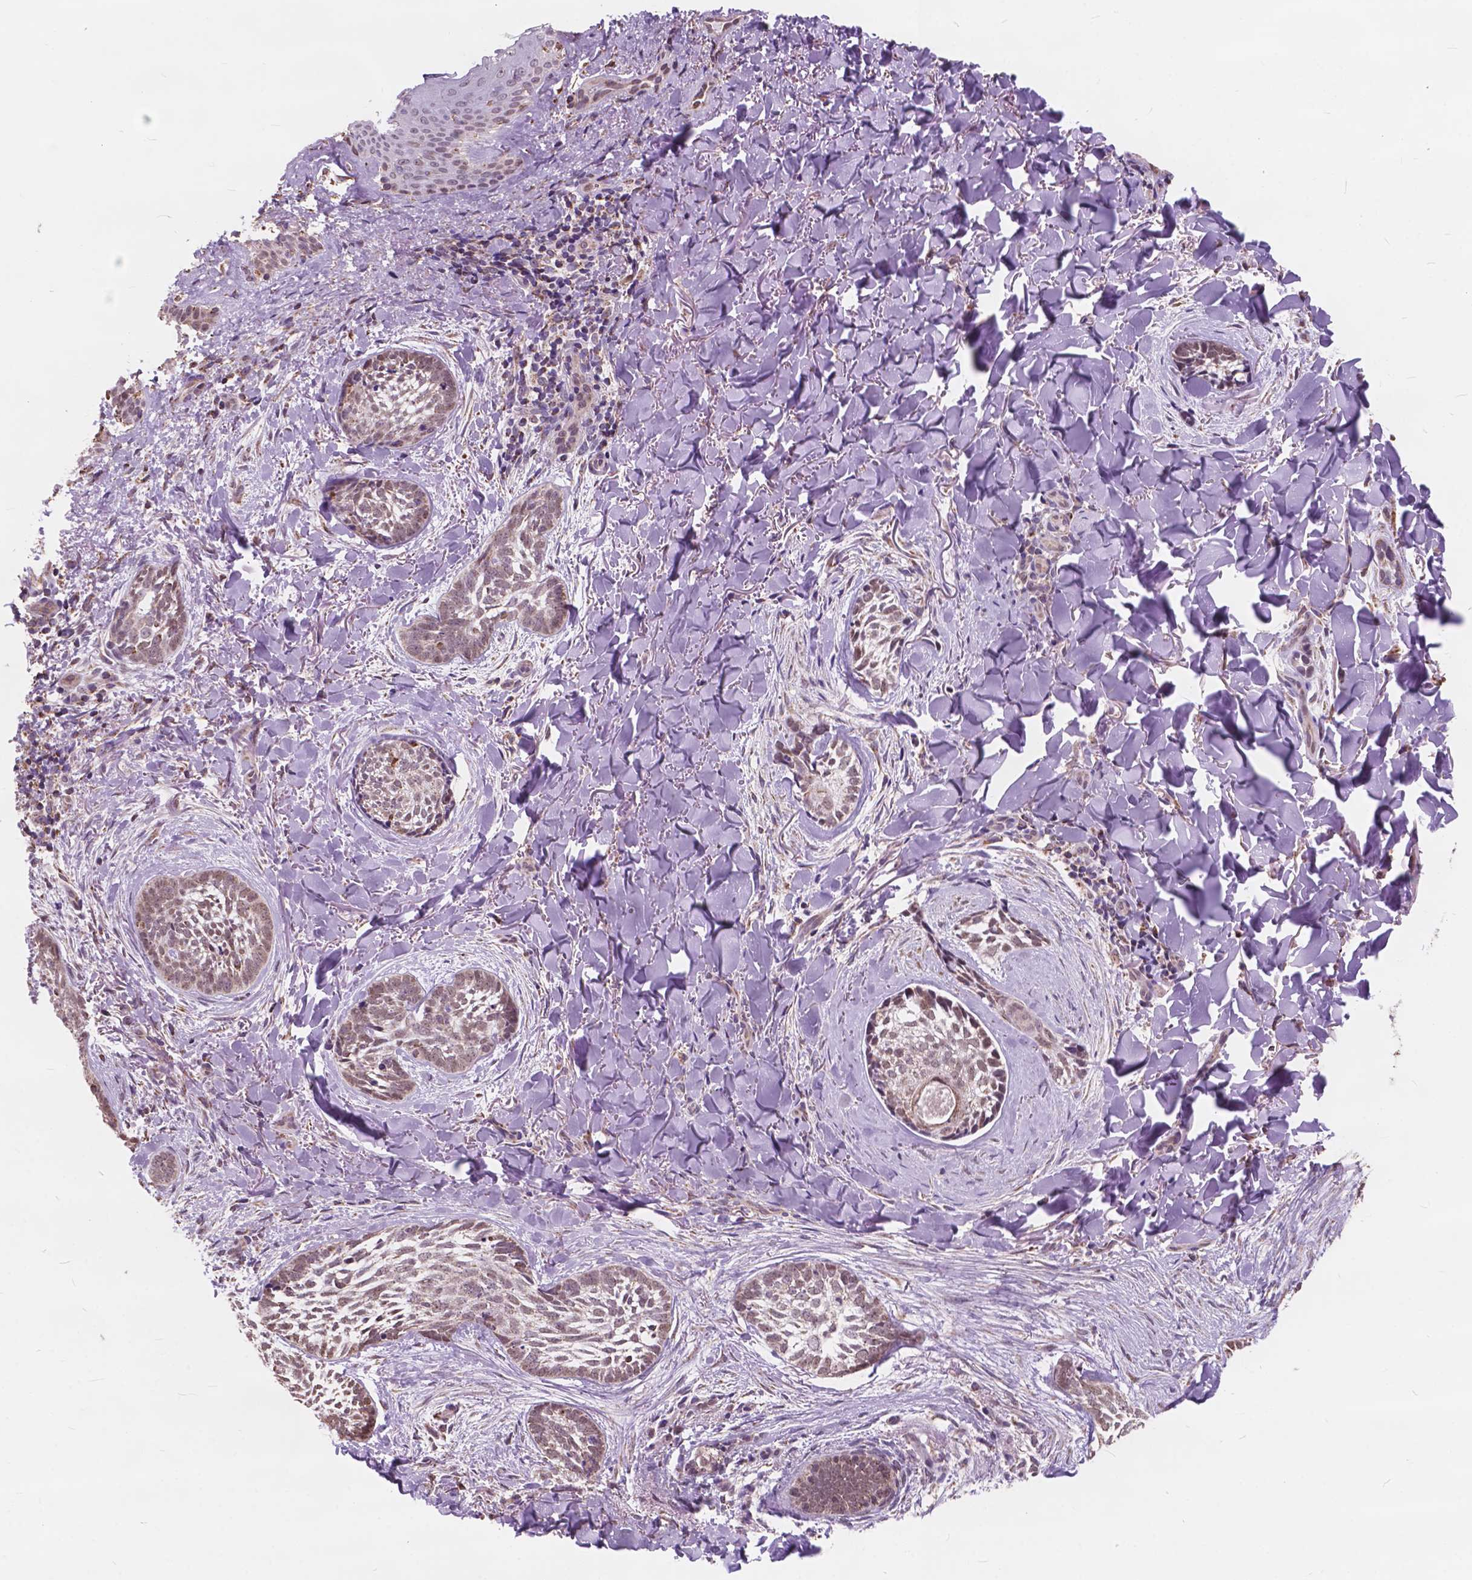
{"staining": {"intensity": "weak", "quantity": "25%-75%", "location": "cytoplasmic/membranous,nuclear"}, "tissue": "skin cancer", "cell_type": "Tumor cells", "image_type": "cancer", "snomed": [{"axis": "morphology", "description": "Basal cell carcinoma"}, {"axis": "topography", "description": "Skin"}], "caption": "IHC (DAB) staining of basal cell carcinoma (skin) shows weak cytoplasmic/membranous and nuclear protein expression in approximately 25%-75% of tumor cells. (DAB (3,3'-diaminobenzidine) IHC, brown staining for protein, blue staining for nuclei).", "gene": "SCOC", "patient": {"sex": "female", "age": 68}}